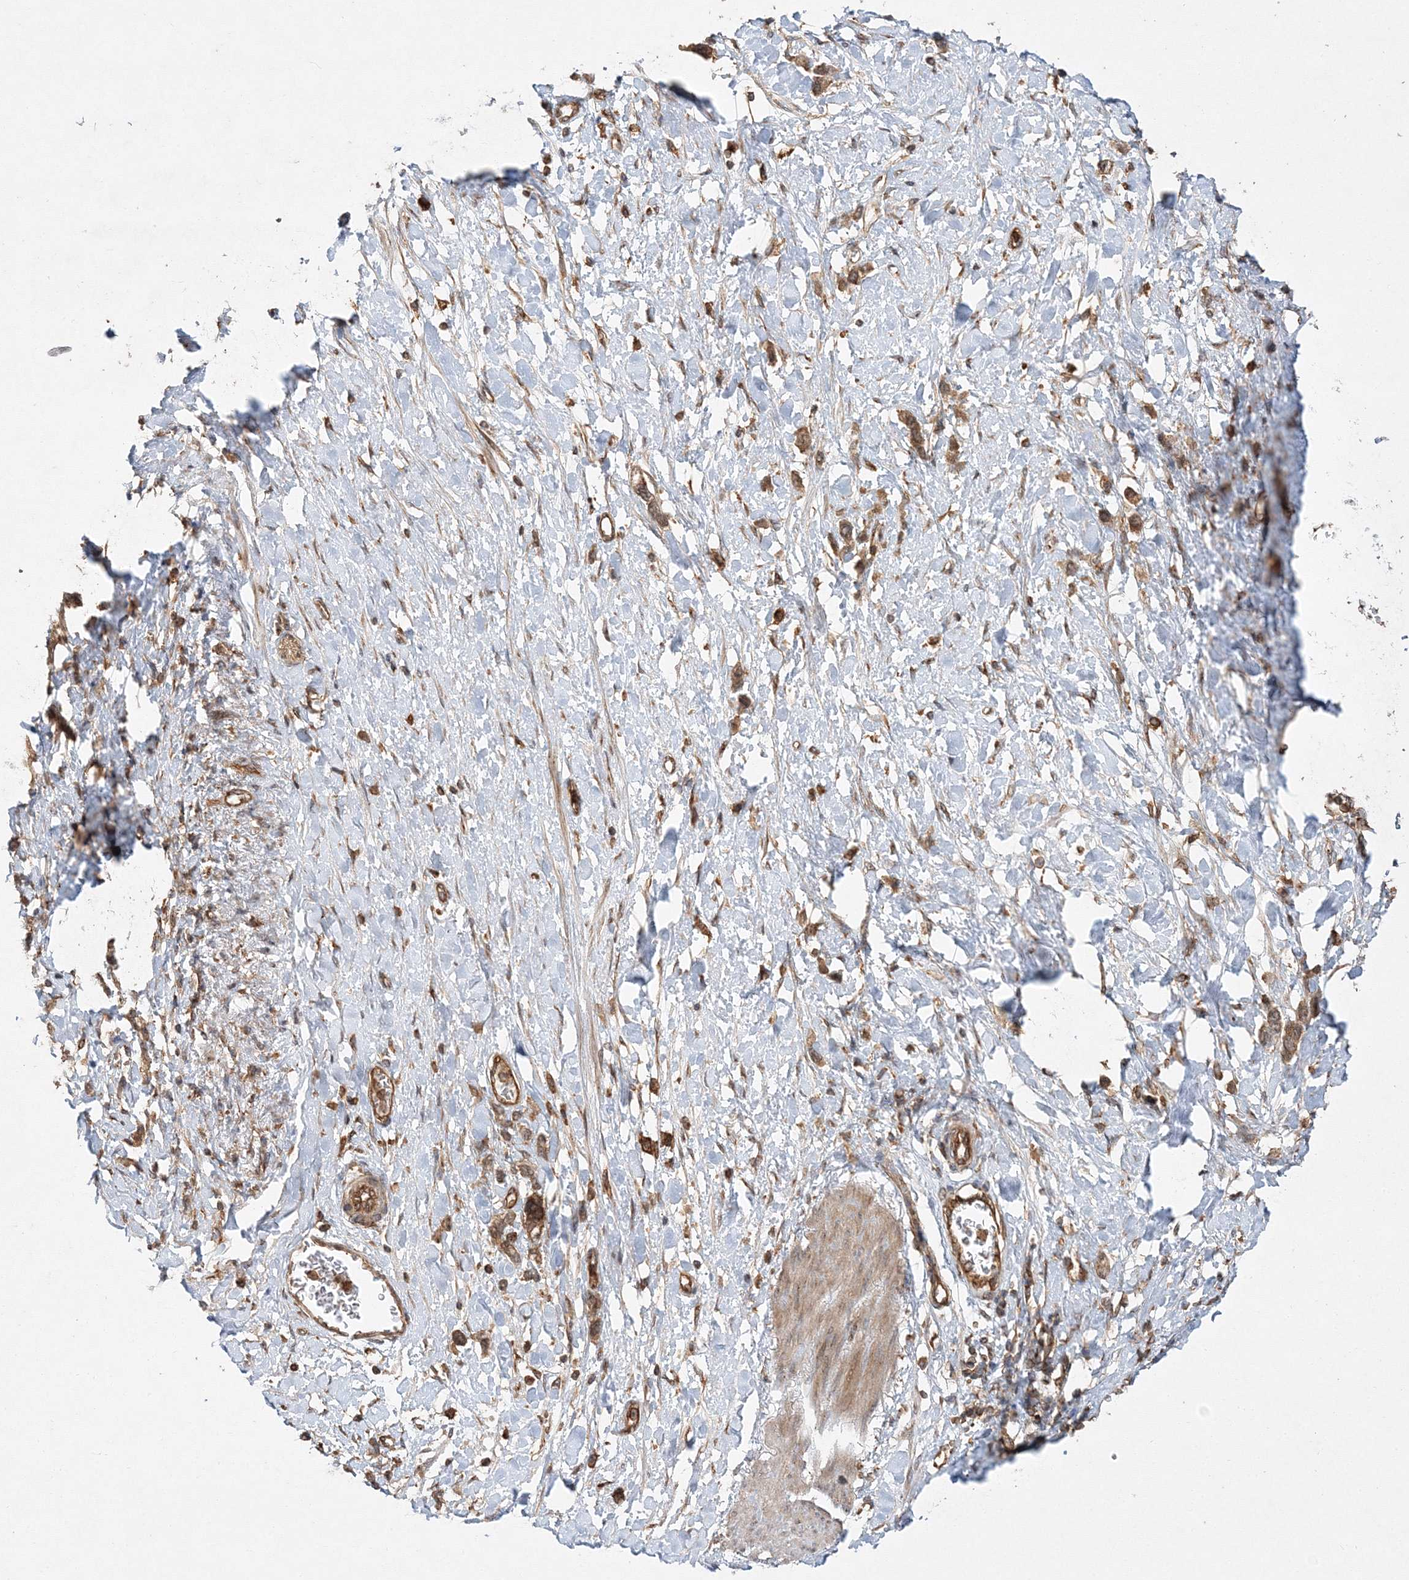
{"staining": {"intensity": "moderate", "quantity": ">75%", "location": "cytoplasmic/membranous"}, "tissue": "stomach cancer", "cell_type": "Tumor cells", "image_type": "cancer", "snomed": [{"axis": "morphology", "description": "Adenocarcinoma, NOS"}, {"axis": "topography", "description": "Stomach"}], "caption": "DAB immunohistochemical staining of human adenocarcinoma (stomach) exhibits moderate cytoplasmic/membranous protein expression in about >75% of tumor cells. (DAB IHC, brown staining for protein, blue staining for nuclei).", "gene": "WDR37", "patient": {"sex": "female", "age": 65}}